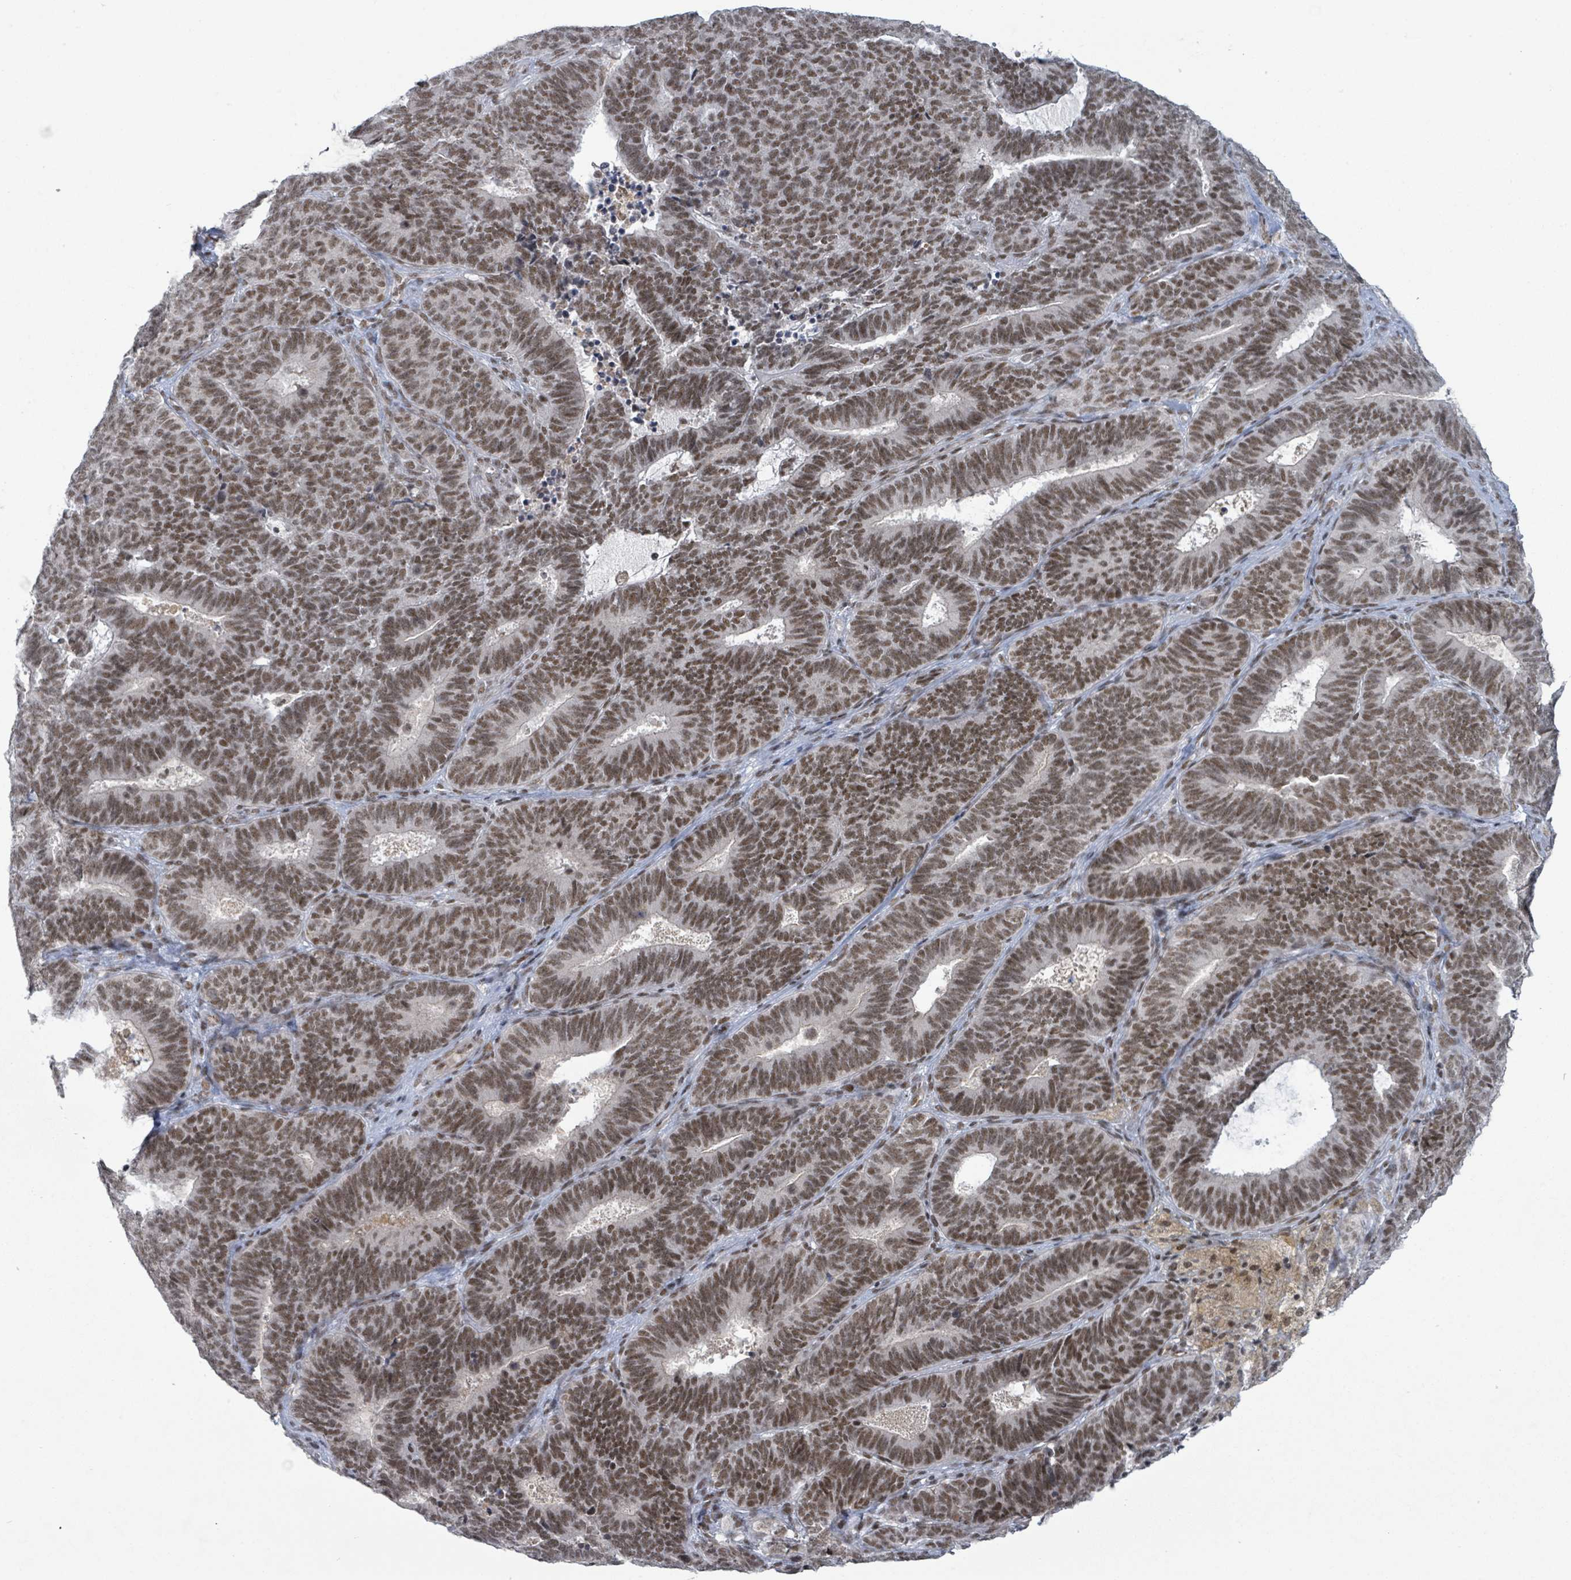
{"staining": {"intensity": "moderate", "quantity": ">75%", "location": "nuclear"}, "tissue": "endometrial cancer", "cell_type": "Tumor cells", "image_type": "cancer", "snomed": [{"axis": "morphology", "description": "Adenocarcinoma, NOS"}, {"axis": "topography", "description": "Endometrium"}], "caption": "This is an image of immunohistochemistry (IHC) staining of endometrial adenocarcinoma, which shows moderate positivity in the nuclear of tumor cells.", "gene": "BANP", "patient": {"sex": "female", "age": 70}}